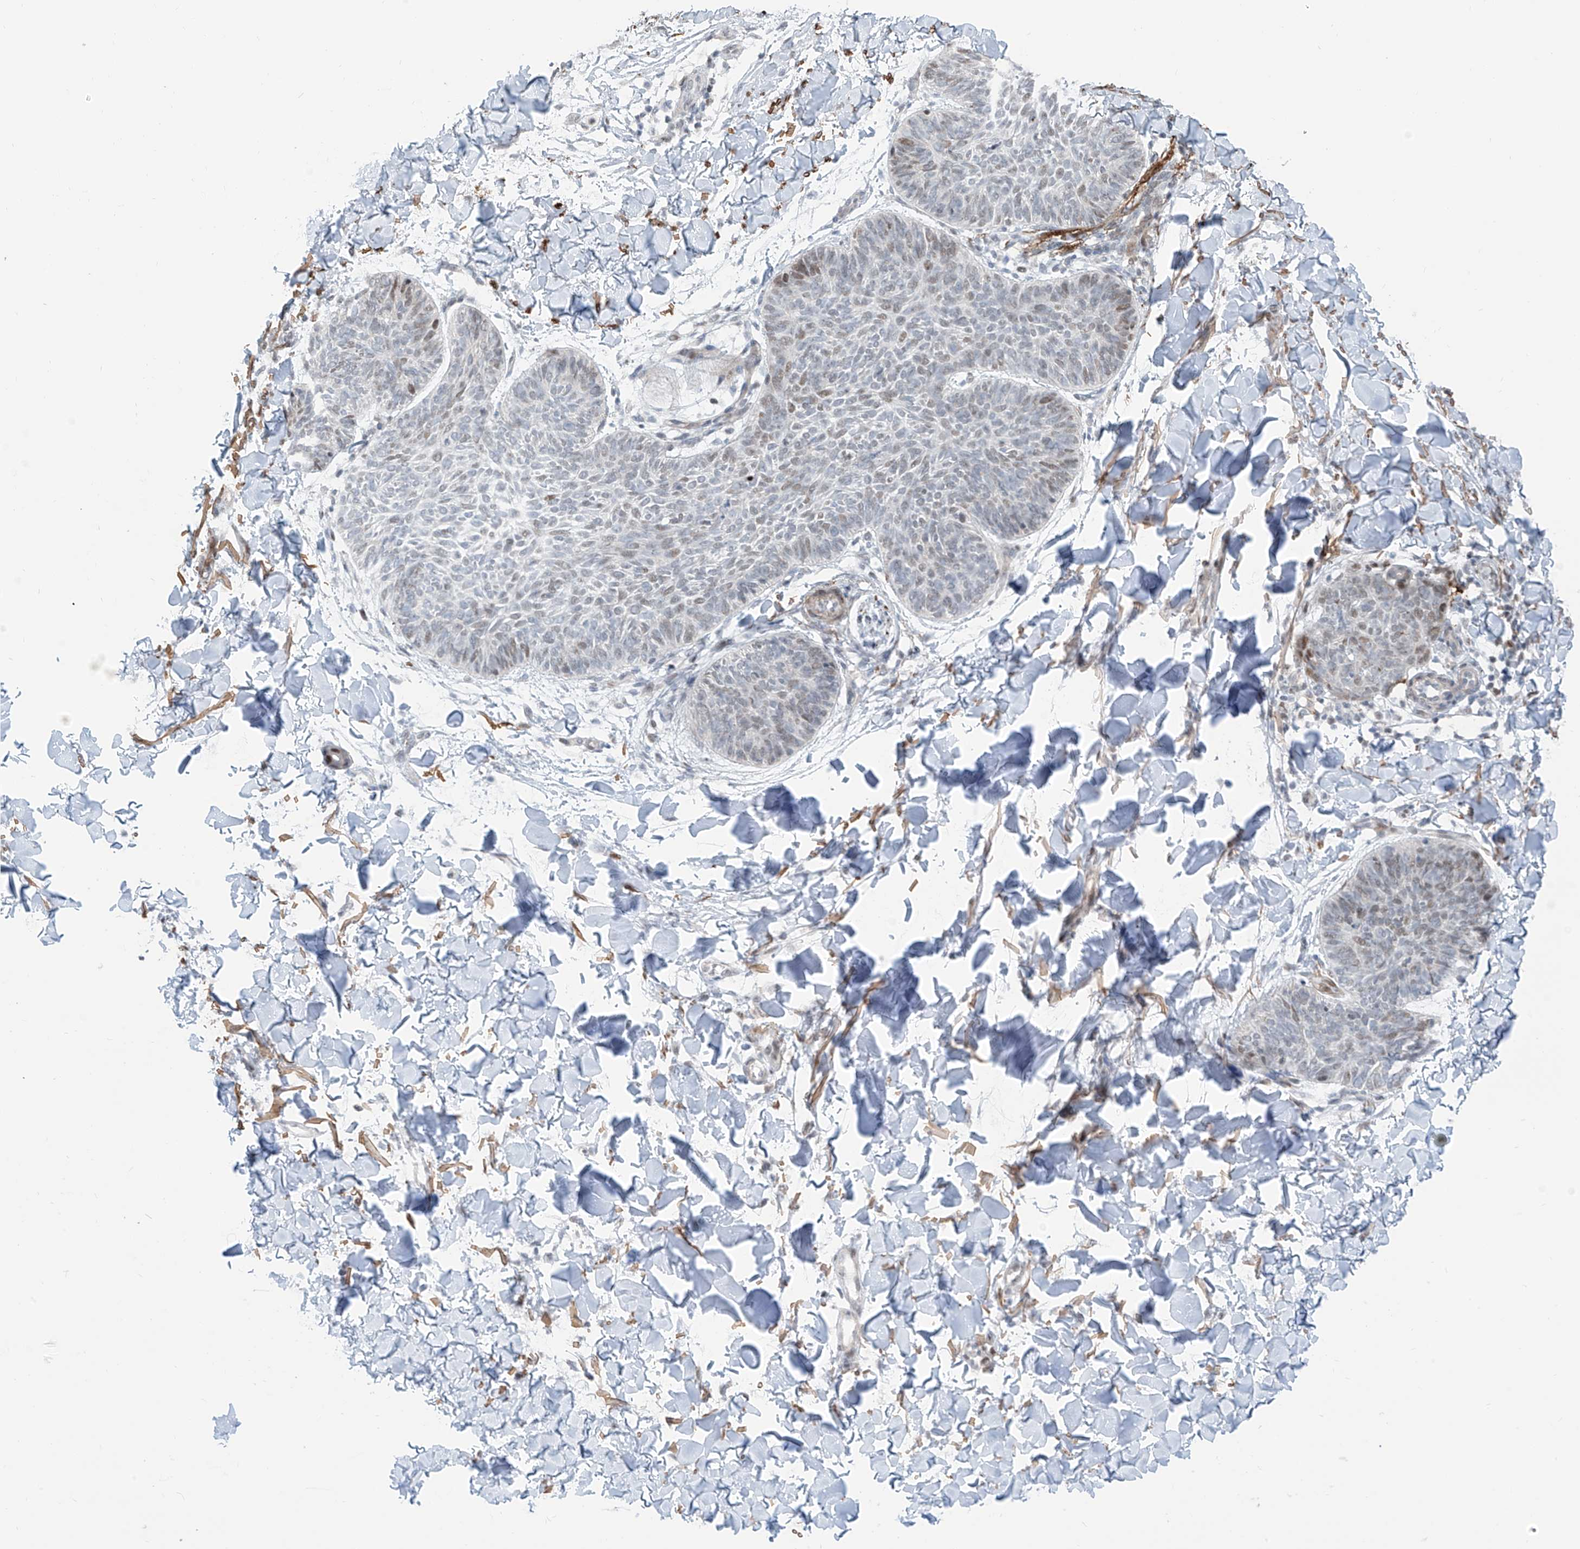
{"staining": {"intensity": "weak", "quantity": "25%-75%", "location": "nuclear"}, "tissue": "skin cancer", "cell_type": "Tumor cells", "image_type": "cancer", "snomed": [{"axis": "morphology", "description": "Normal tissue, NOS"}, {"axis": "morphology", "description": "Basal cell carcinoma"}, {"axis": "topography", "description": "Skin"}], "caption": "A brown stain shows weak nuclear positivity of a protein in human skin cancer (basal cell carcinoma) tumor cells.", "gene": "LIN9", "patient": {"sex": "male", "age": 50}}